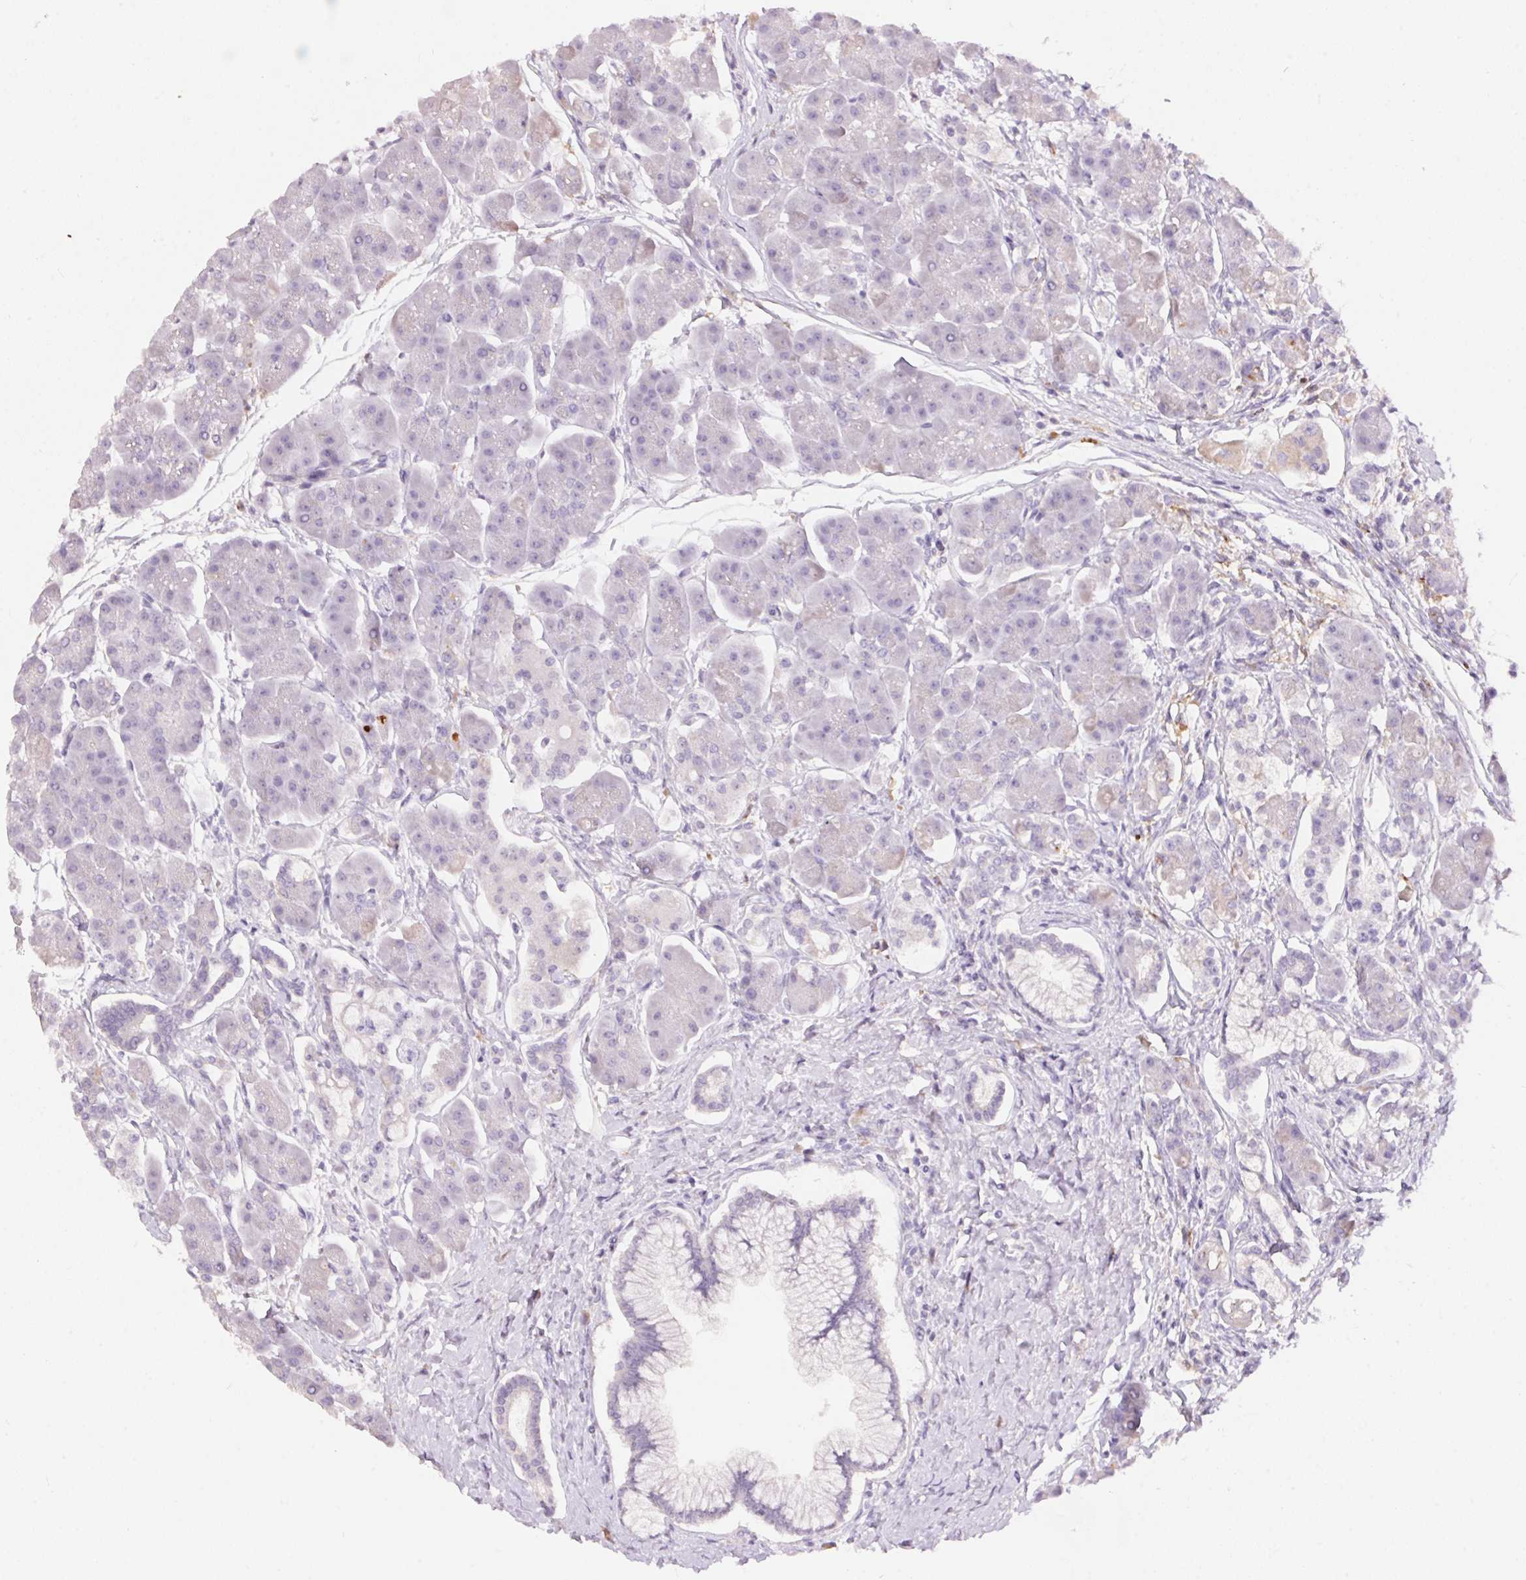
{"staining": {"intensity": "negative", "quantity": "none", "location": "none"}, "tissue": "pancreas", "cell_type": "Exocrine glandular cells", "image_type": "normal", "snomed": [{"axis": "morphology", "description": "Normal tissue, NOS"}, {"axis": "topography", "description": "Adipose tissue"}, {"axis": "topography", "description": "Pancreas"}, {"axis": "topography", "description": "Peripheral nerve tissue"}], "caption": "DAB (3,3'-diaminobenzidine) immunohistochemical staining of normal pancreas shows no significant positivity in exocrine glandular cells. Brightfield microscopy of IHC stained with DAB (3,3'-diaminobenzidine) (brown) and hematoxylin (blue), captured at high magnification.", "gene": "PNLIPRP3", "patient": {"sex": "female", "age": 58}}